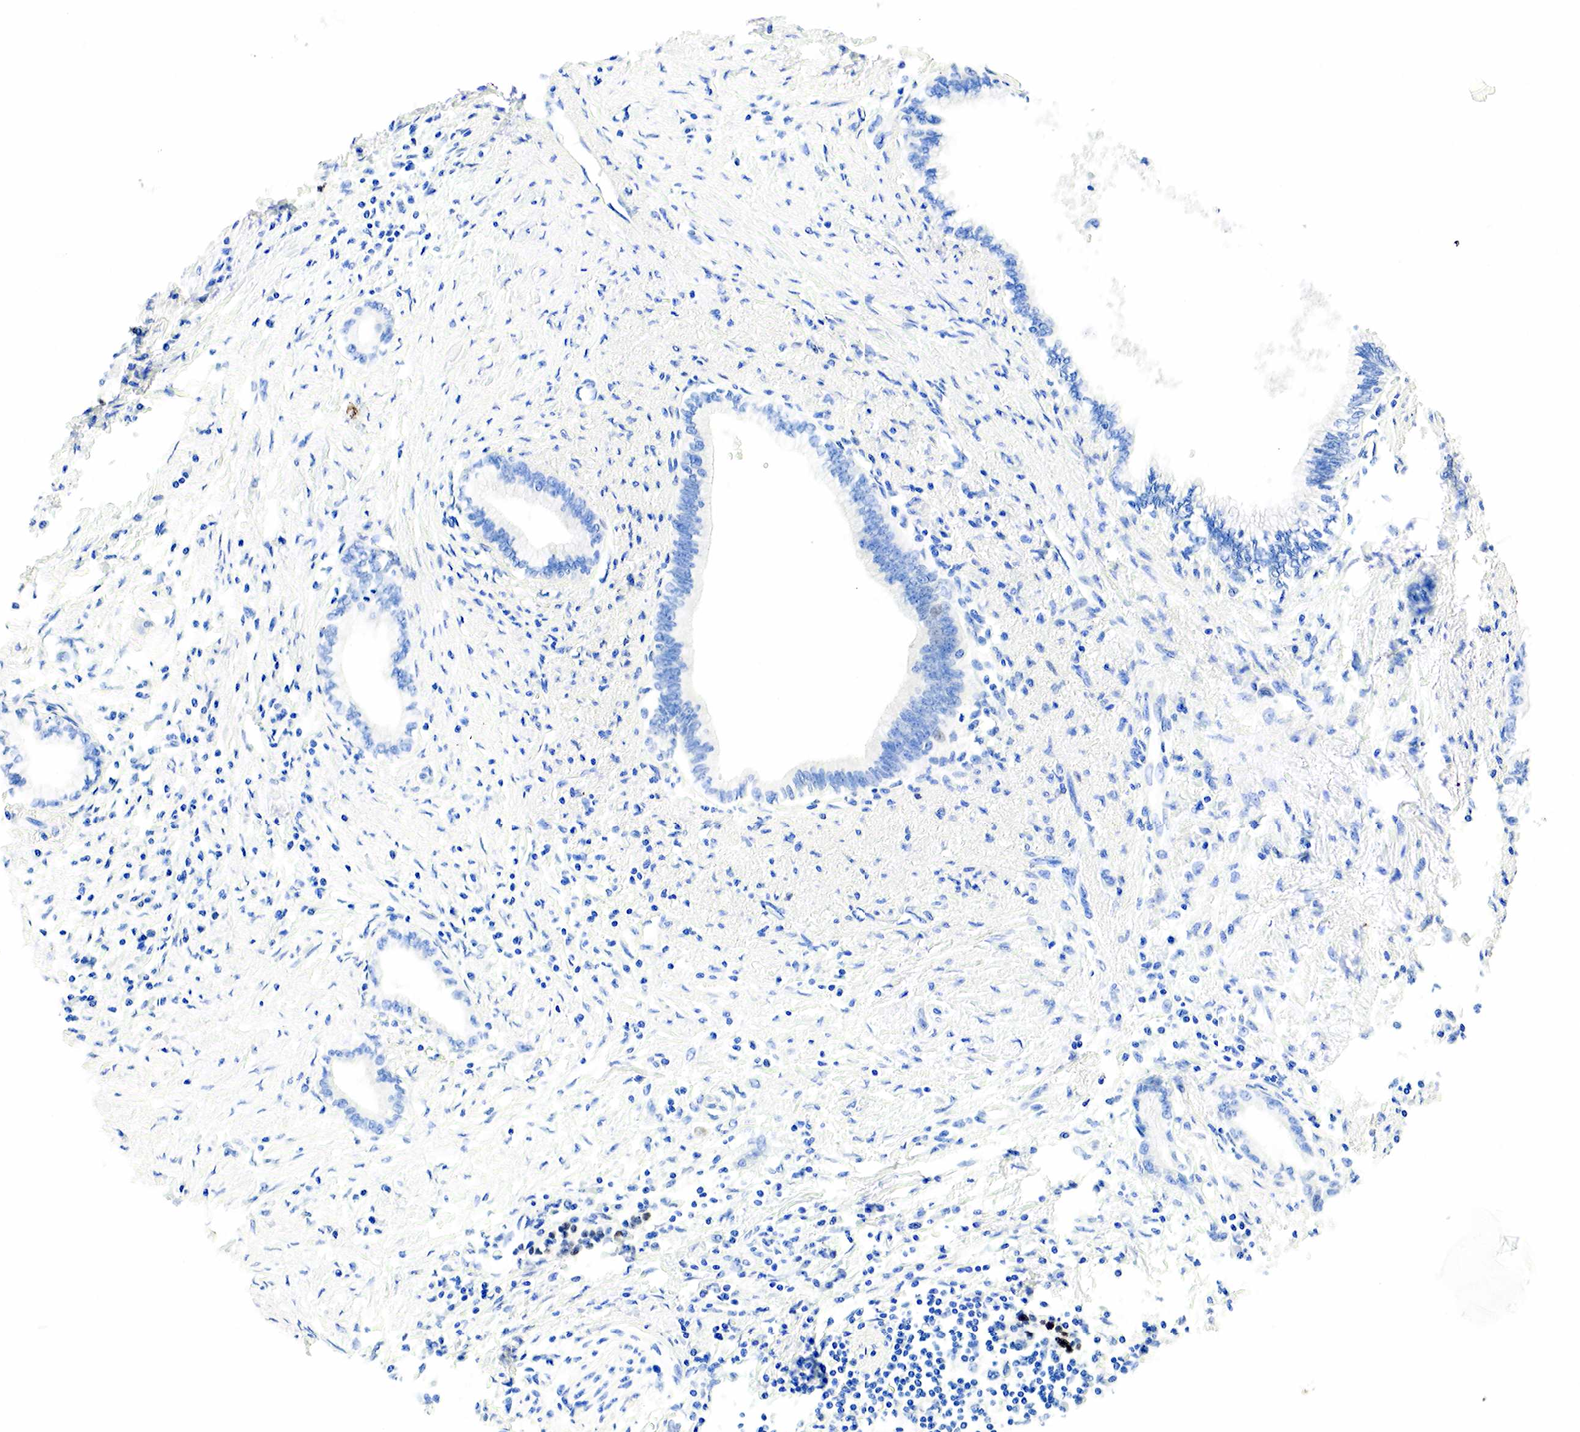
{"staining": {"intensity": "negative", "quantity": "none", "location": "none"}, "tissue": "pancreatic cancer", "cell_type": "Tumor cells", "image_type": "cancer", "snomed": [{"axis": "morphology", "description": "Adenocarcinoma, NOS"}, {"axis": "topography", "description": "Pancreas"}], "caption": "Pancreatic cancer was stained to show a protein in brown. There is no significant positivity in tumor cells.", "gene": "PGR", "patient": {"sex": "female", "age": 64}}